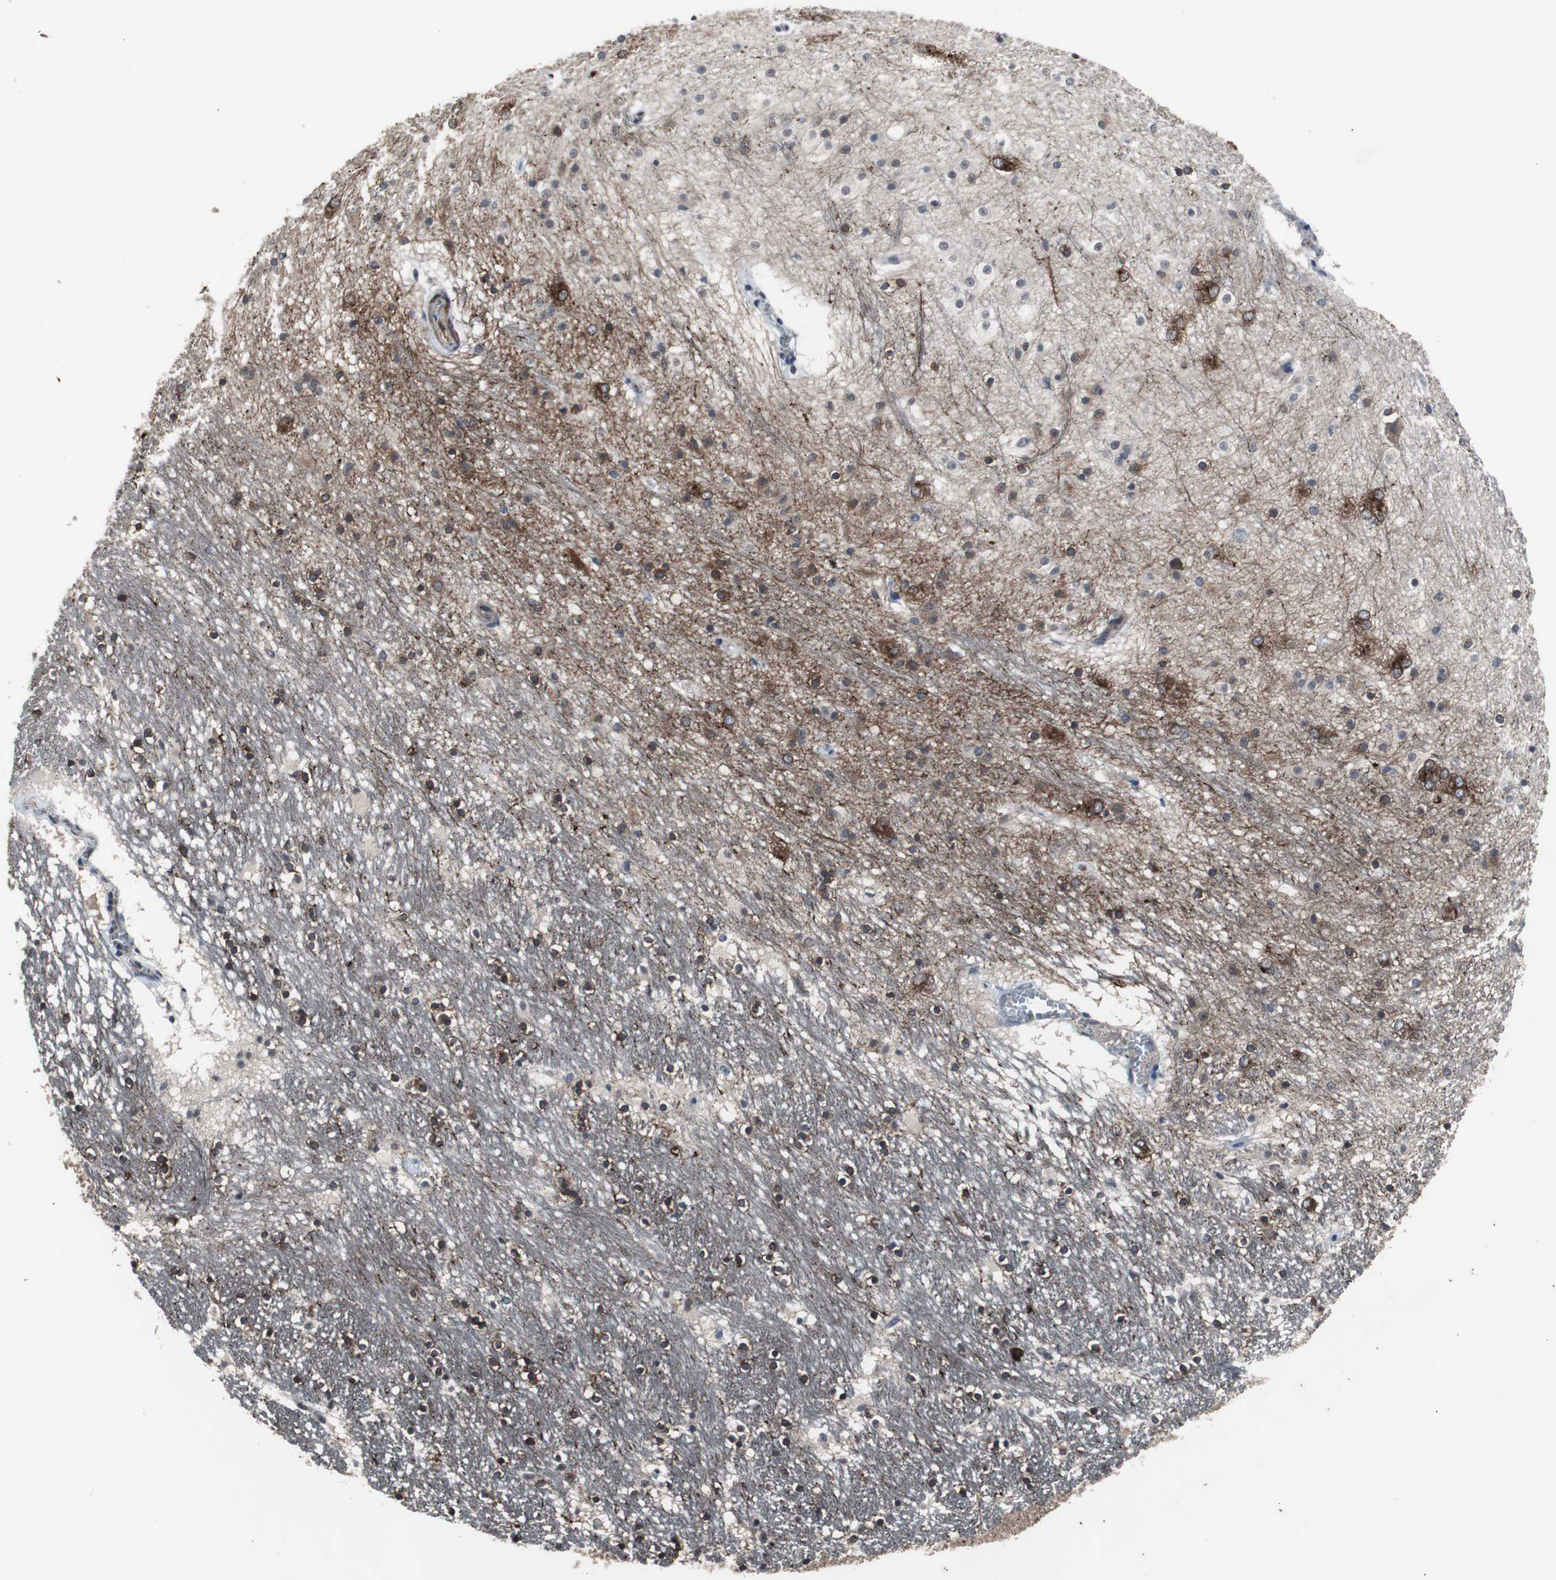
{"staining": {"intensity": "moderate", "quantity": "25%-75%", "location": "cytoplasmic/membranous"}, "tissue": "hippocampus", "cell_type": "Glial cells", "image_type": "normal", "snomed": [{"axis": "morphology", "description": "Normal tissue, NOS"}, {"axis": "topography", "description": "Hippocampus"}], "caption": "Immunohistochemistry micrograph of benign hippocampus: human hippocampus stained using immunohistochemistry exhibits medium levels of moderate protein expression localized specifically in the cytoplasmic/membranous of glial cells, appearing as a cytoplasmic/membranous brown color.", "gene": "CRADD", "patient": {"sex": "male", "age": 45}}